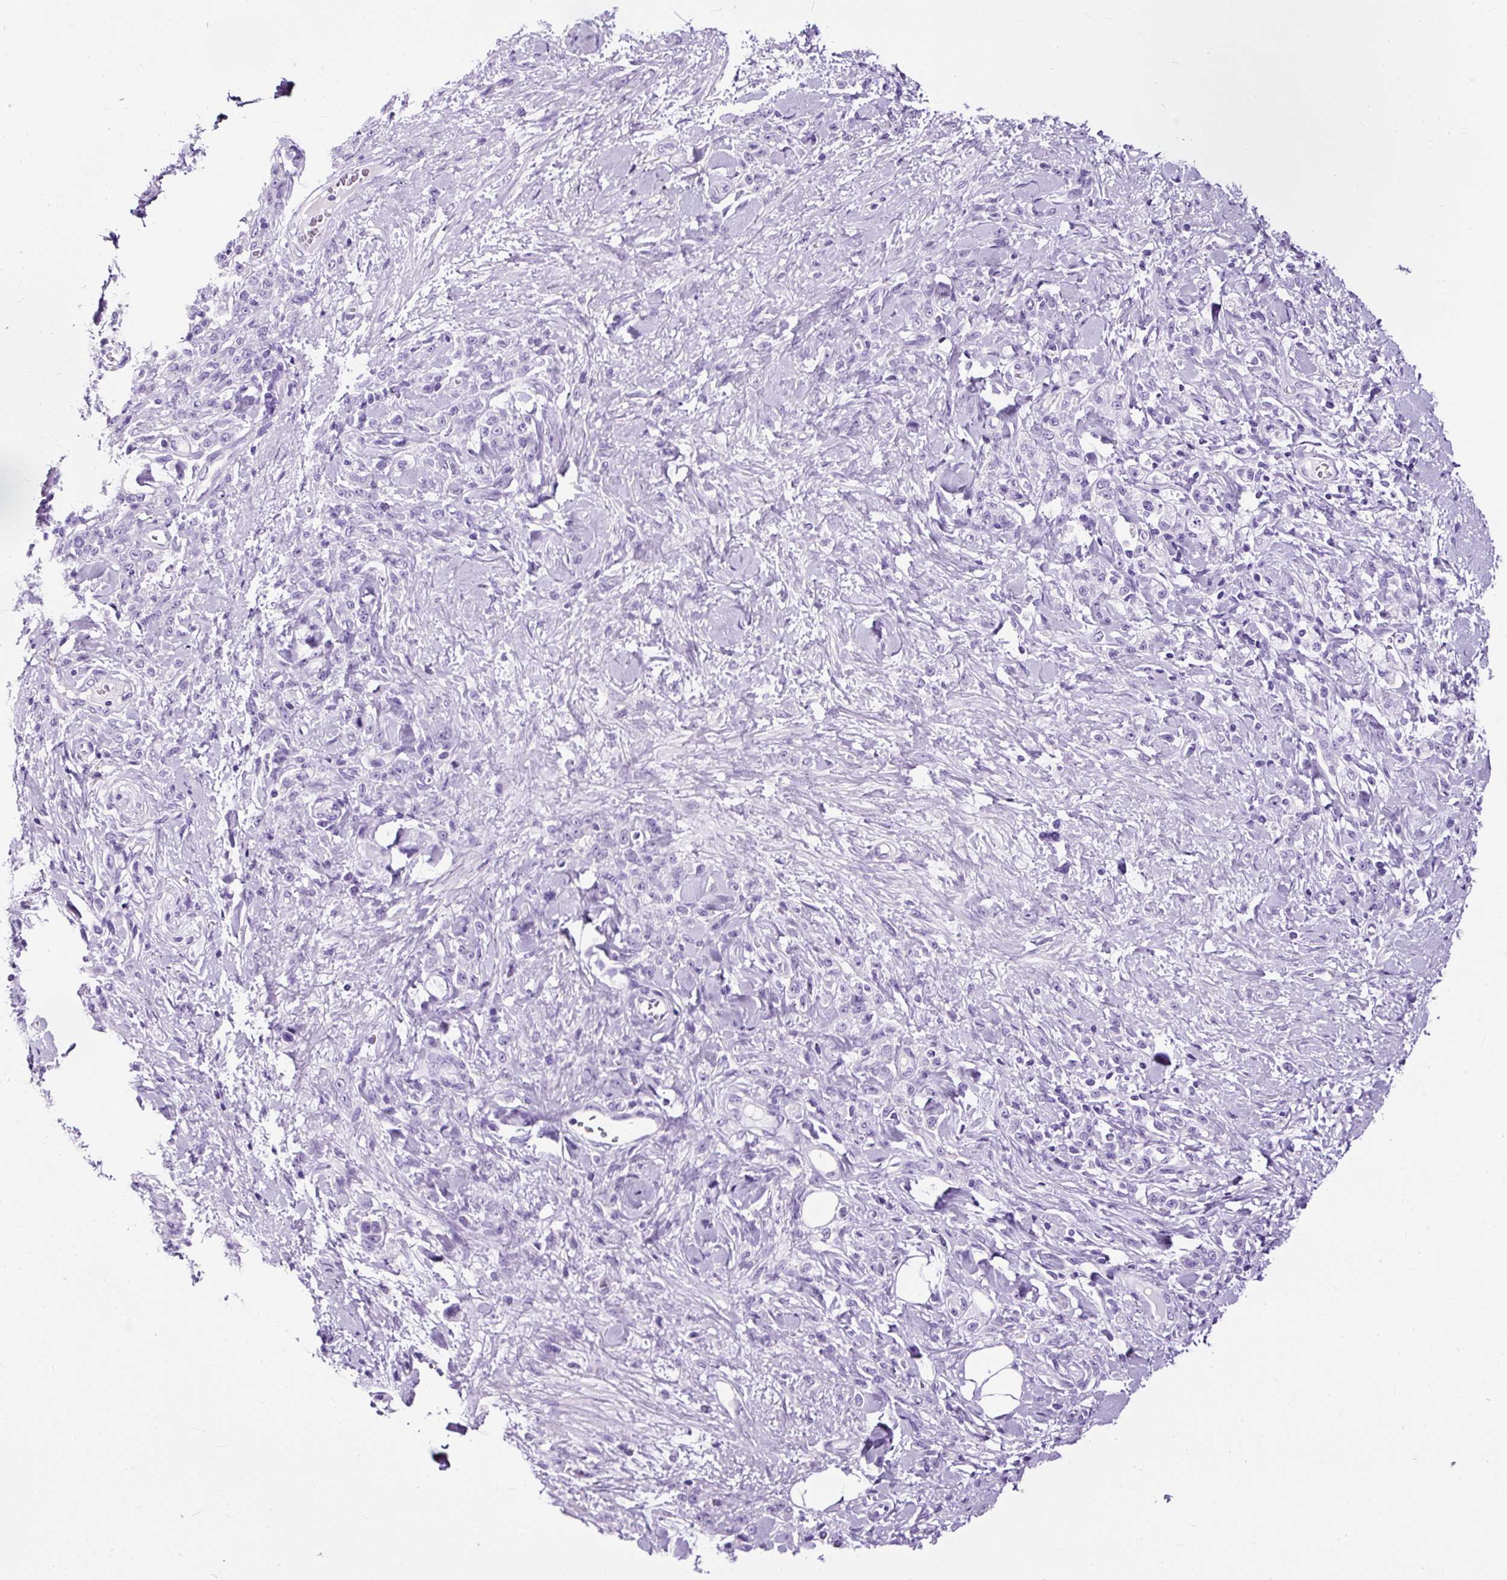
{"staining": {"intensity": "negative", "quantity": "none", "location": "none"}, "tissue": "stomach cancer", "cell_type": "Tumor cells", "image_type": "cancer", "snomed": [{"axis": "morphology", "description": "Normal tissue, NOS"}, {"axis": "morphology", "description": "Adenocarcinoma, NOS"}, {"axis": "topography", "description": "Stomach"}], "caption": "This is an IHC histopathology image of stomach adenocarcinoma. There is no positivity in tumor cells.", "gene": "NTS", "patient": {"sex": "male", "age": 82}}